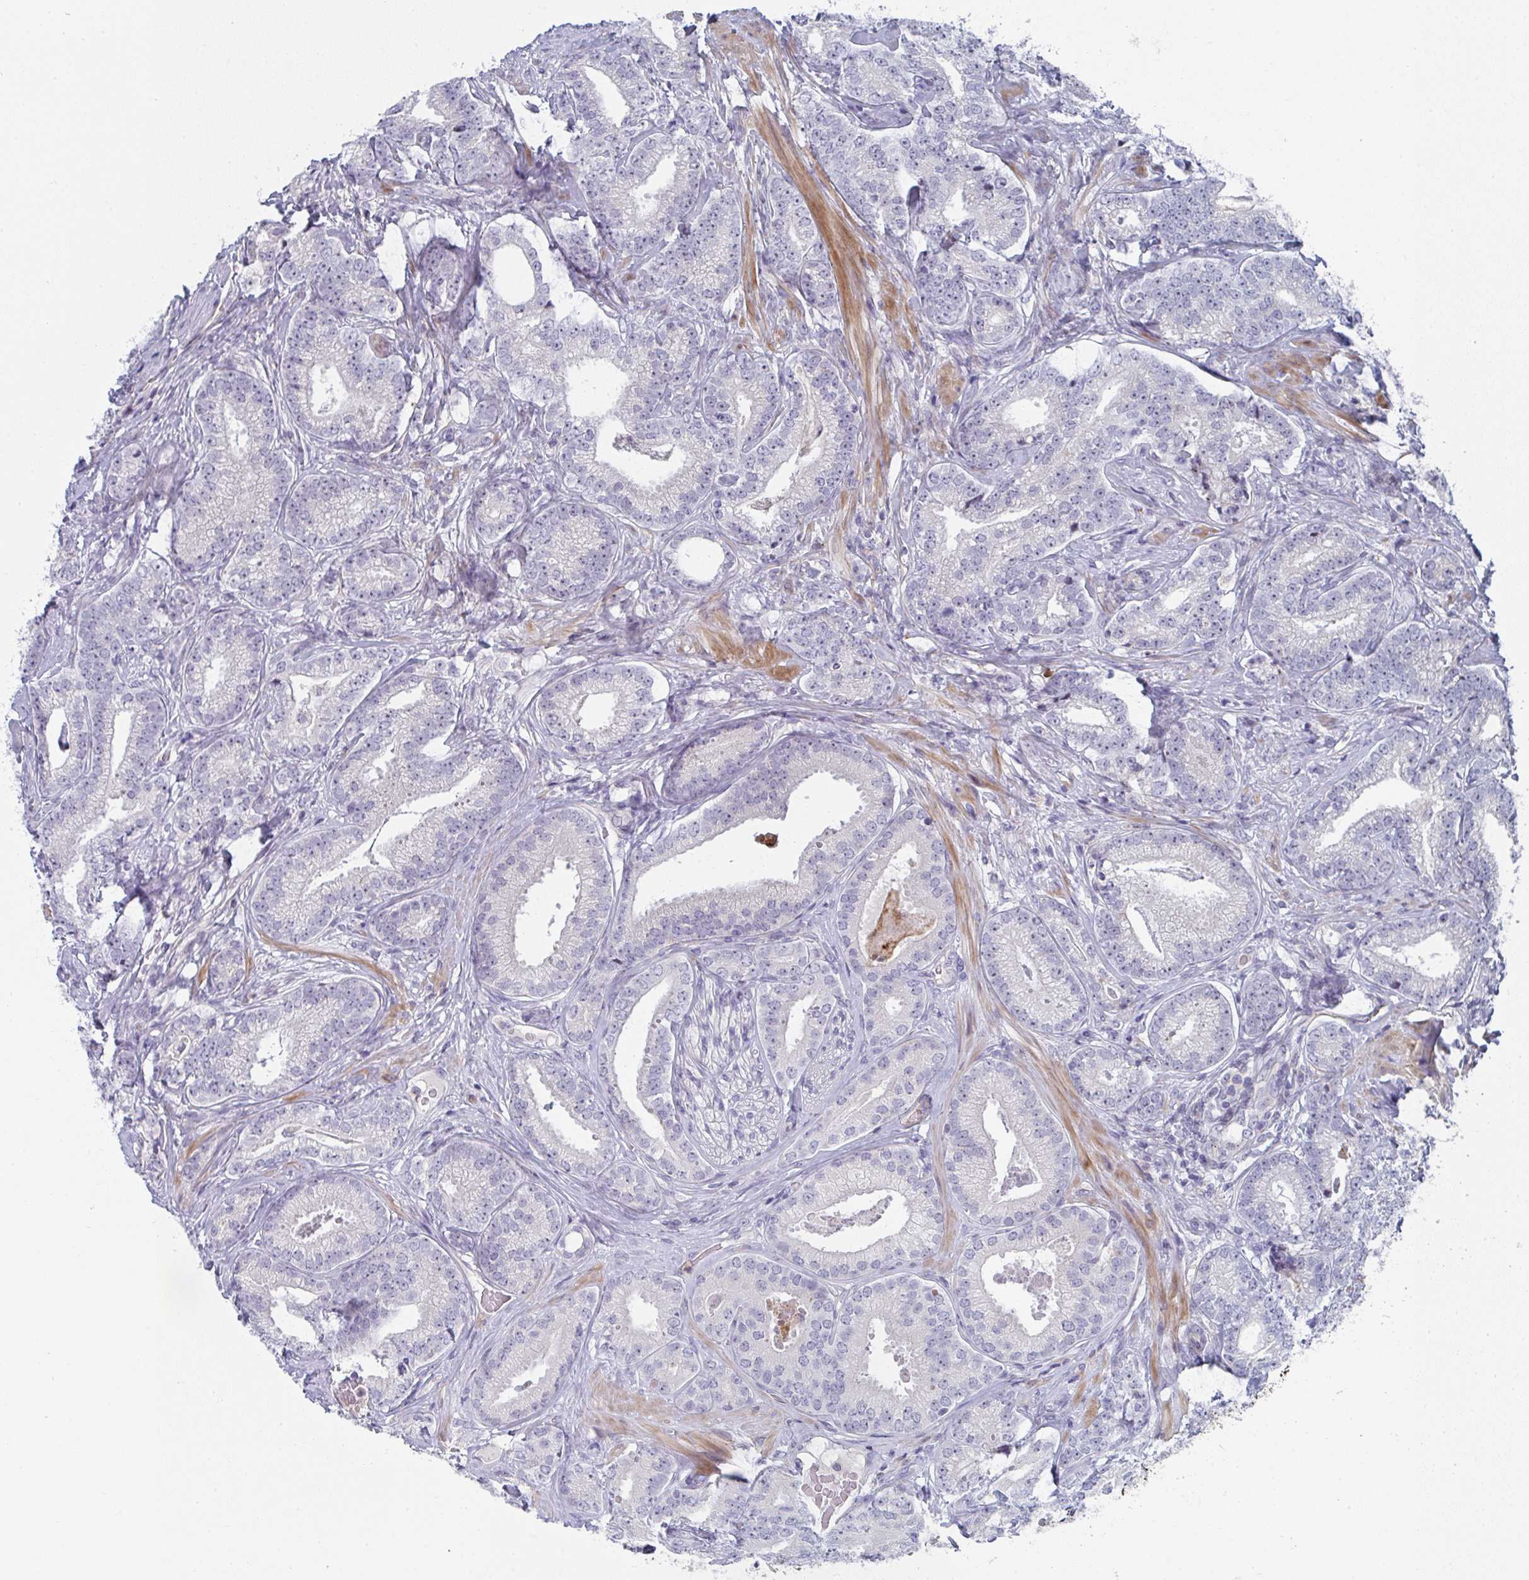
{"staining": {"intensity": "negative", "quantity": "none", "location": "none"}, "tissue": "prostate cancer", "cell_type": "Tumor cells", "image_type": "cancer", "snomed": [{"axis": "morphology", "description": "Adenocarcinoma, Low grade"}, {"axis": "topography", "description": "Prostate"}], "caption": "This is an immunohistochemistry (IHC) image of low-grade adenocarcinoma (prostate). There is no expression in tumor cells.", "gene": "KLHL33", "patient": {"sex": "male", "age": 63}}